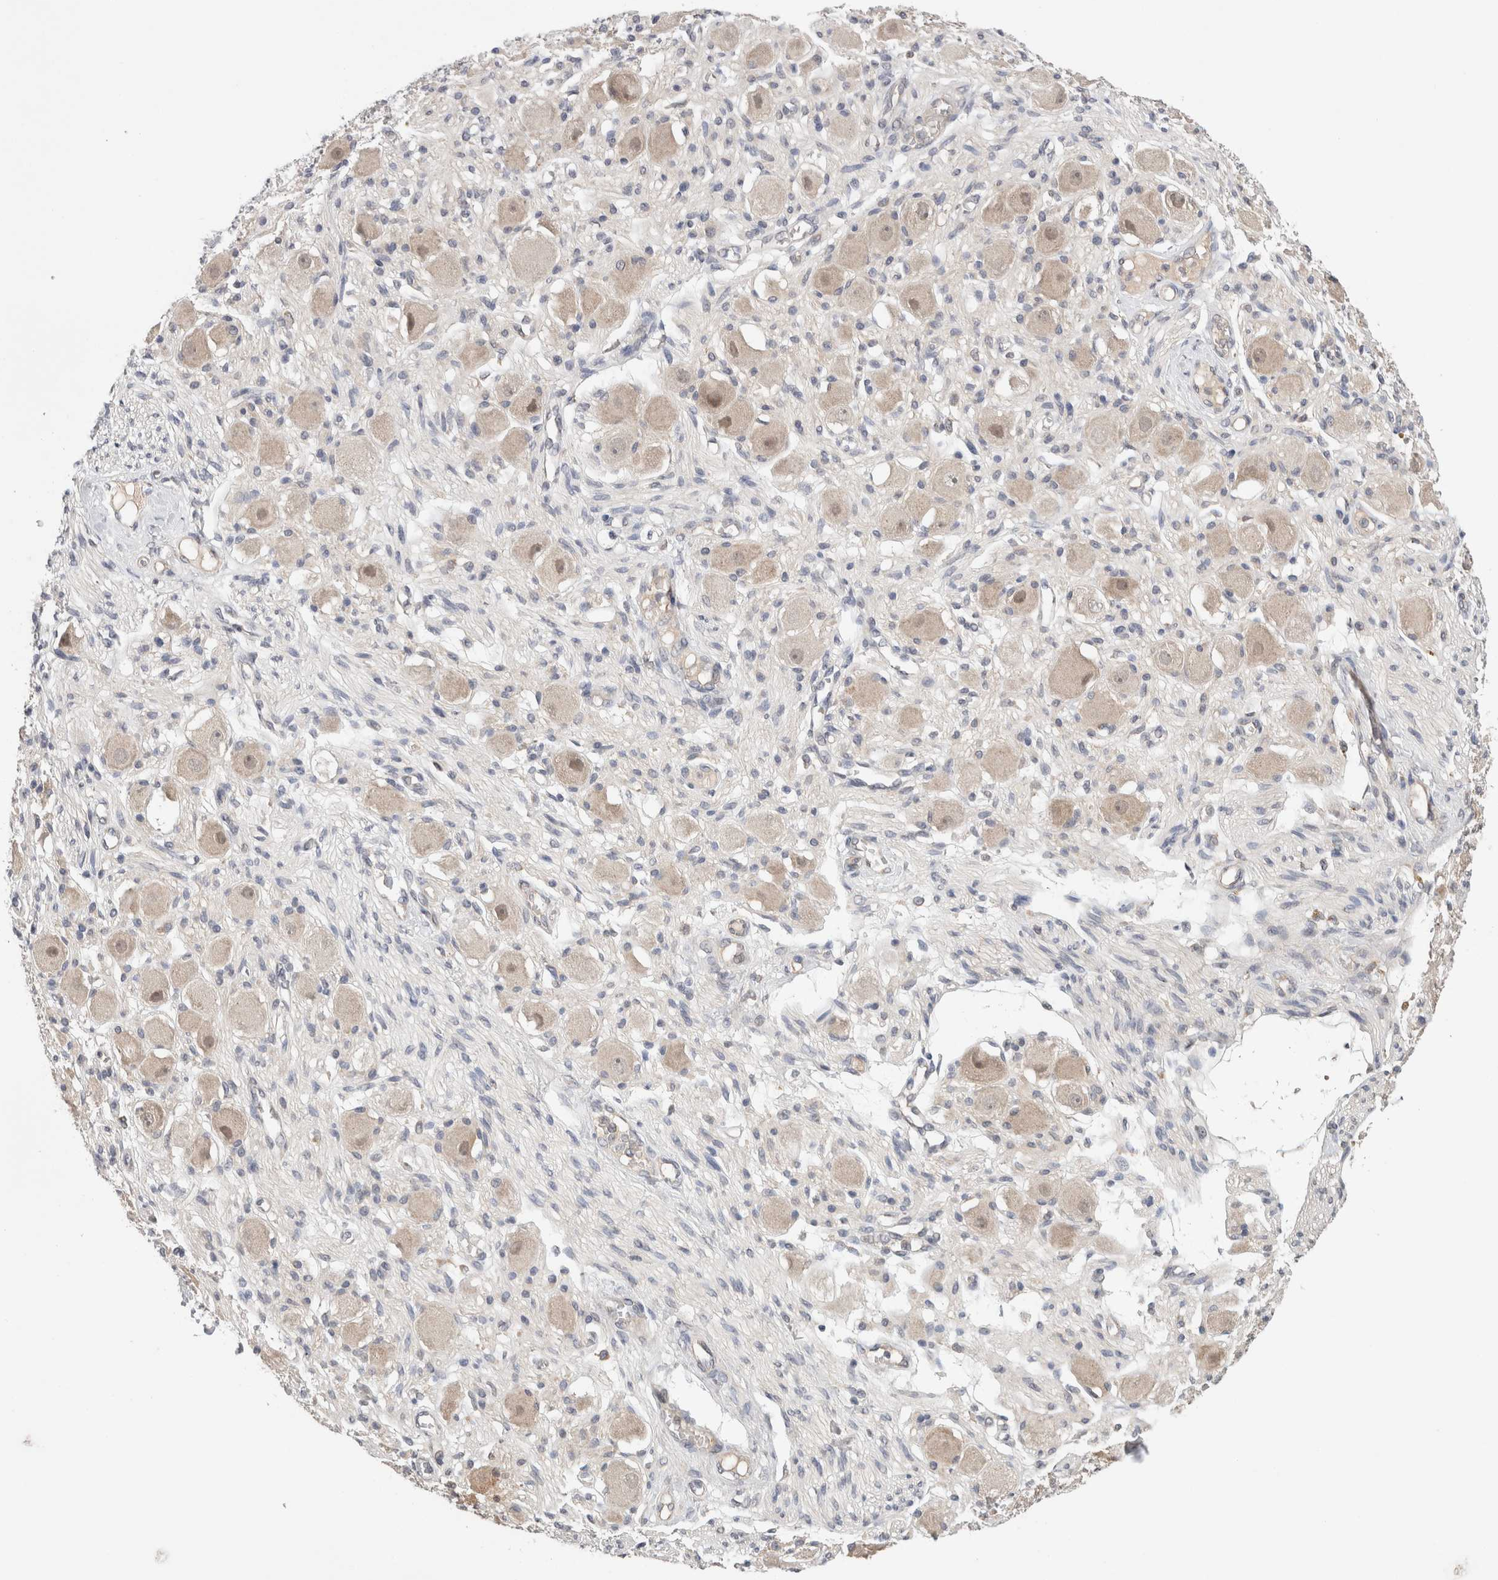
{"staining": {"intensity": "weak", "quantity": ">75%", "location": "cytoplasmic/membranous"}, "tissue": "adipose tissue", "cell_type": "Adipocytes", "image_type": "normal", "snomed": [{"axis": "morphology", "description": "Normal tissue, NOS"}, {"axis": "topography", "description": "Kidney"}, {"axis": "topography", "description": "Peripheral nerve tissue"}], "caption": "Immunohistochemistry (IHC) (DAB (3,3'-diaminobenzidine)) staining of unremarkable adipose tissue demonstrates weak cytoplasmic/membranous protein staining in about >75% of adipocytes.", "gene": "SGK1", "patient": {"sex": "male", "age": 7}}